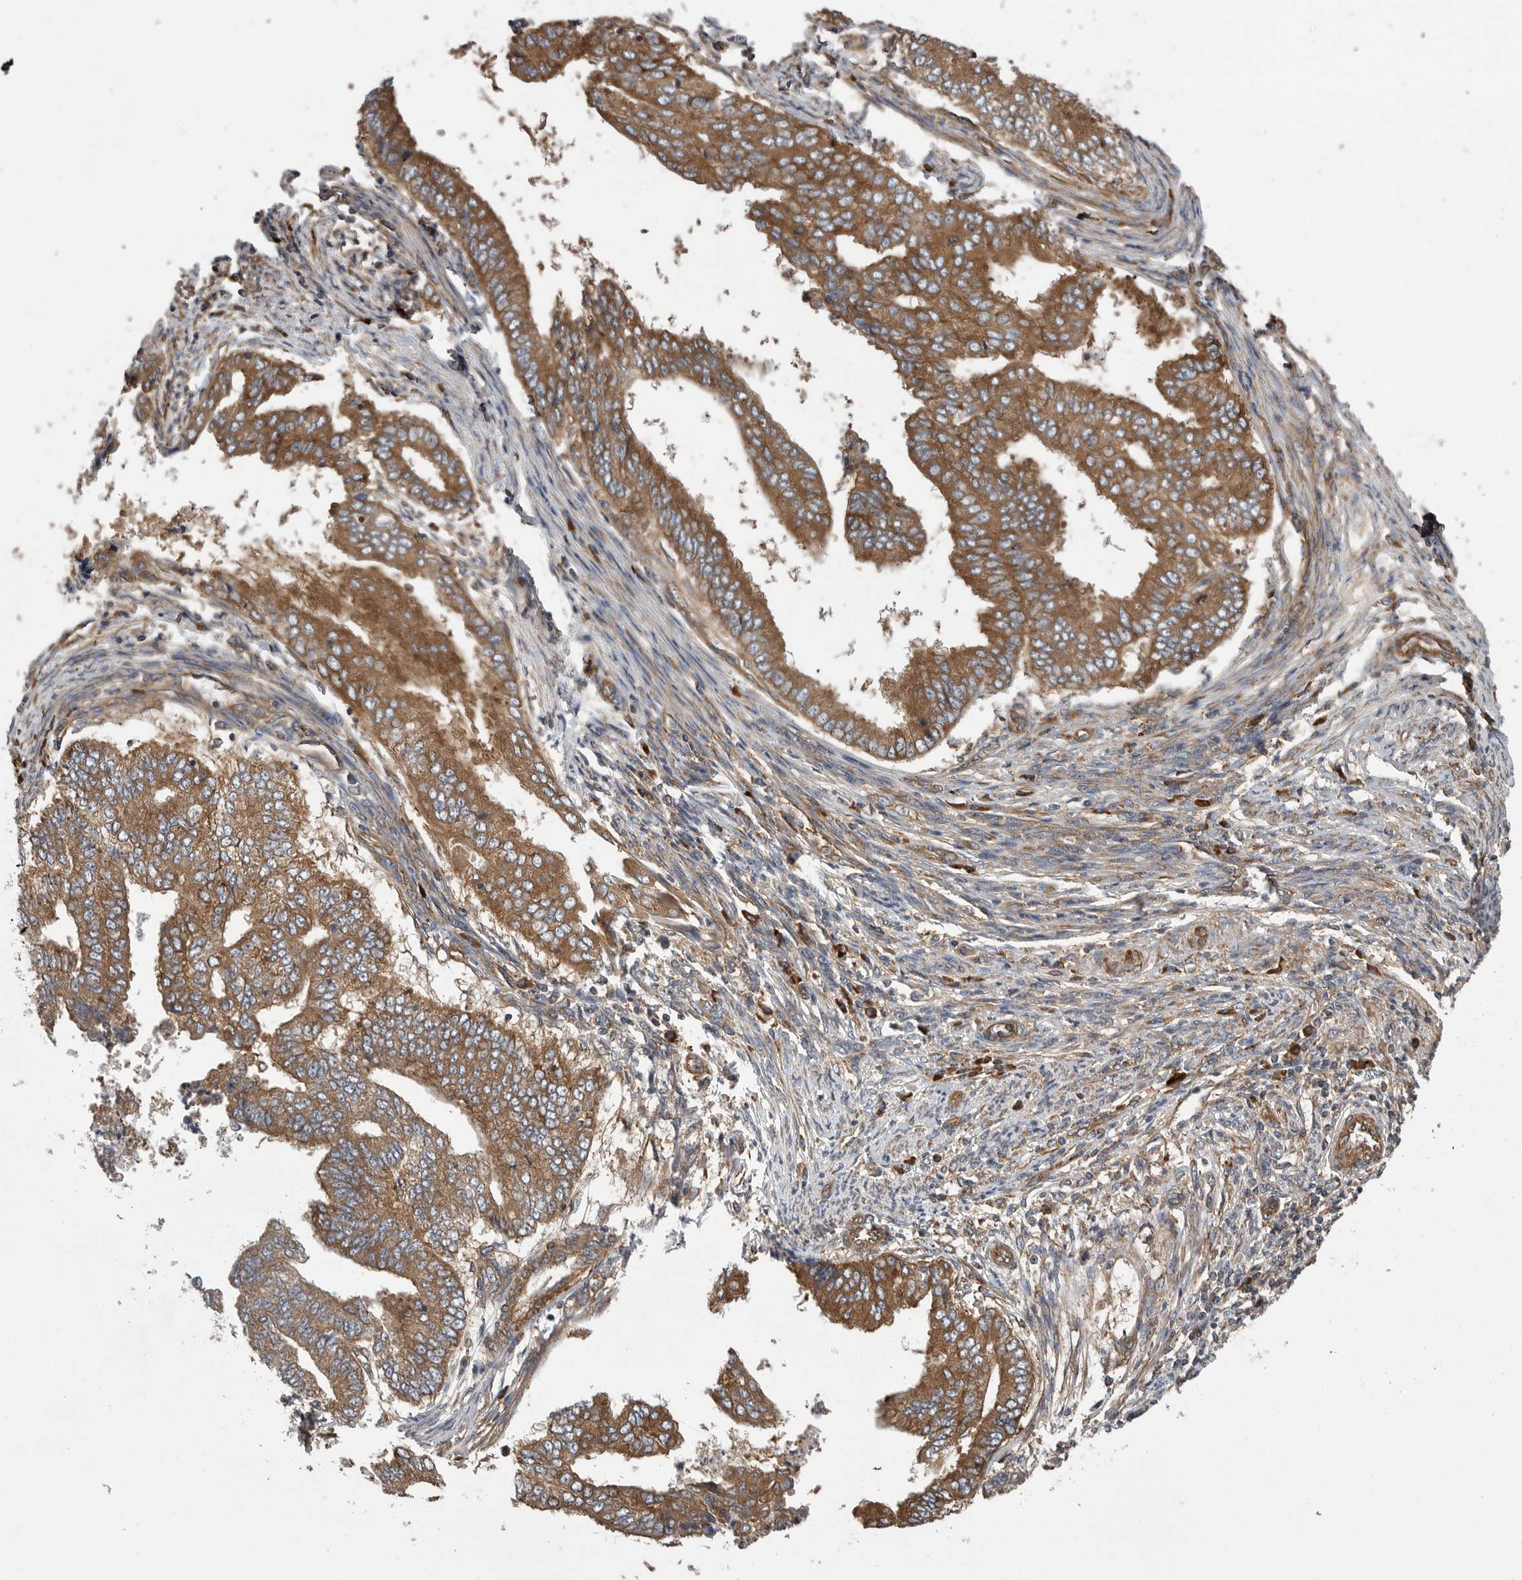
{"staining": {"intensity": "moderate", "quantity": ">75%", "location": "cytoplasmic/membranous"}, "tissue": "endometrial cancer", "cell_type": "Tumor cells", "image_type": "cancer", "snomed": [{"axis": "morphology", "description": "Polyp, NOS"}, {"axis": "morphology", "description": "Adenocarcinoma, NOS"}, {"axis": "morphology", "description": "Adenoma, NOS"}, {"axis": "topography", "description": "Endometrium"}], "caption": "Brown immunohistochemical staining in human adenocarcinoma (endometrial) reveals moderate cytoplasmic/membranous staining in about >75% of tumor cells.", "gene": "OXR1", "patient": {"sex": "female", "age": 79}}